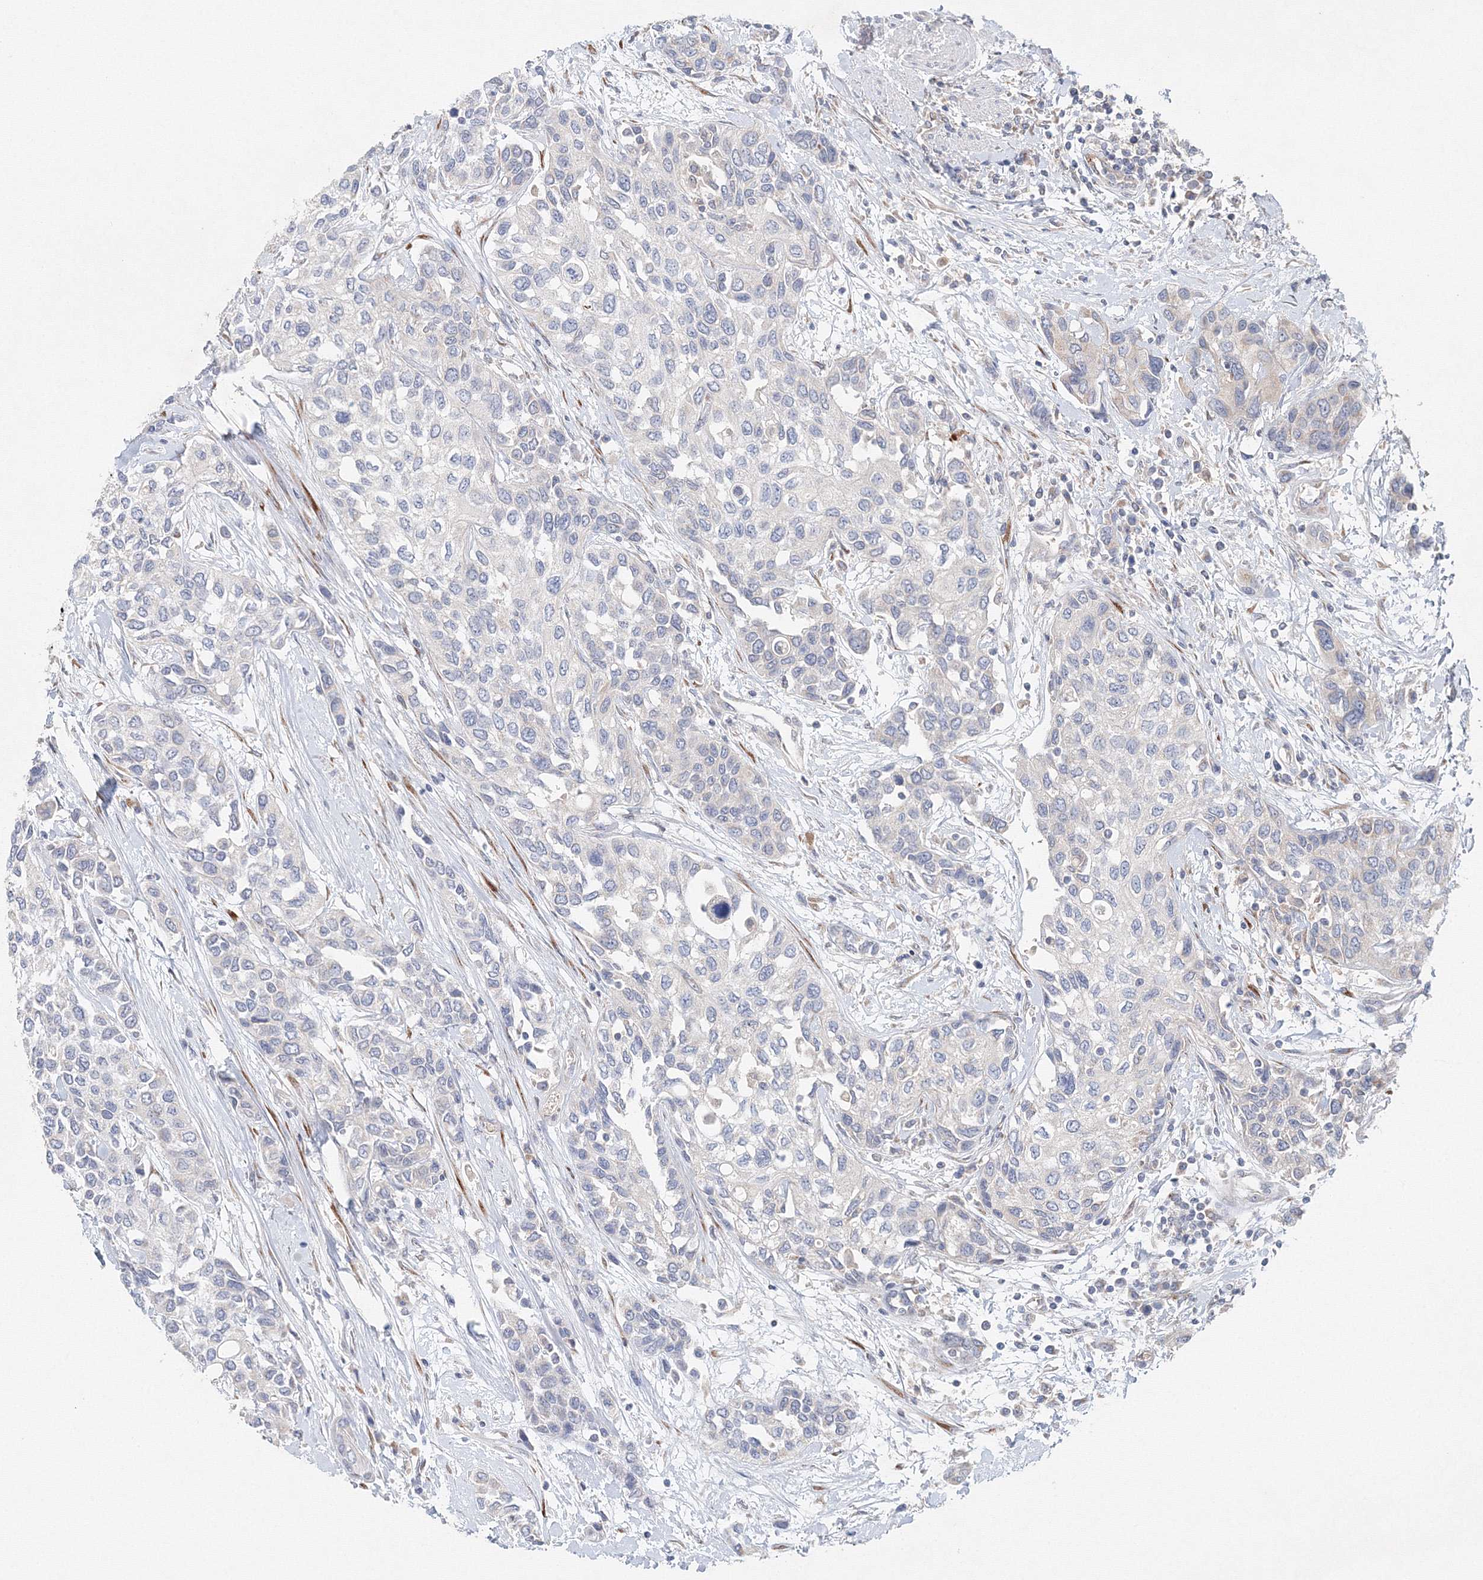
{"staining": {"intensity": "negative", "quantity": "none", "location": "none"}, "tissue": "urothelial cancer", "cell_type": "Tumor cells", "image_type": "cancer", "snomed": [{"axis": "morphology", "description": "Normal tissue, NOS"}, {"axis": "morphology", "description": "Urothelial carcinoma, High grade"}, {"axis": "topography", "description": "Vascular tissue"}, {"axis": "topography", "description": "Urinary bladder"}], "caption": "Tumor cells are negative for protein expression in human urothelial cancer.", "gene": "WDR49", "patient": {"sex": "female", "age": 56}}